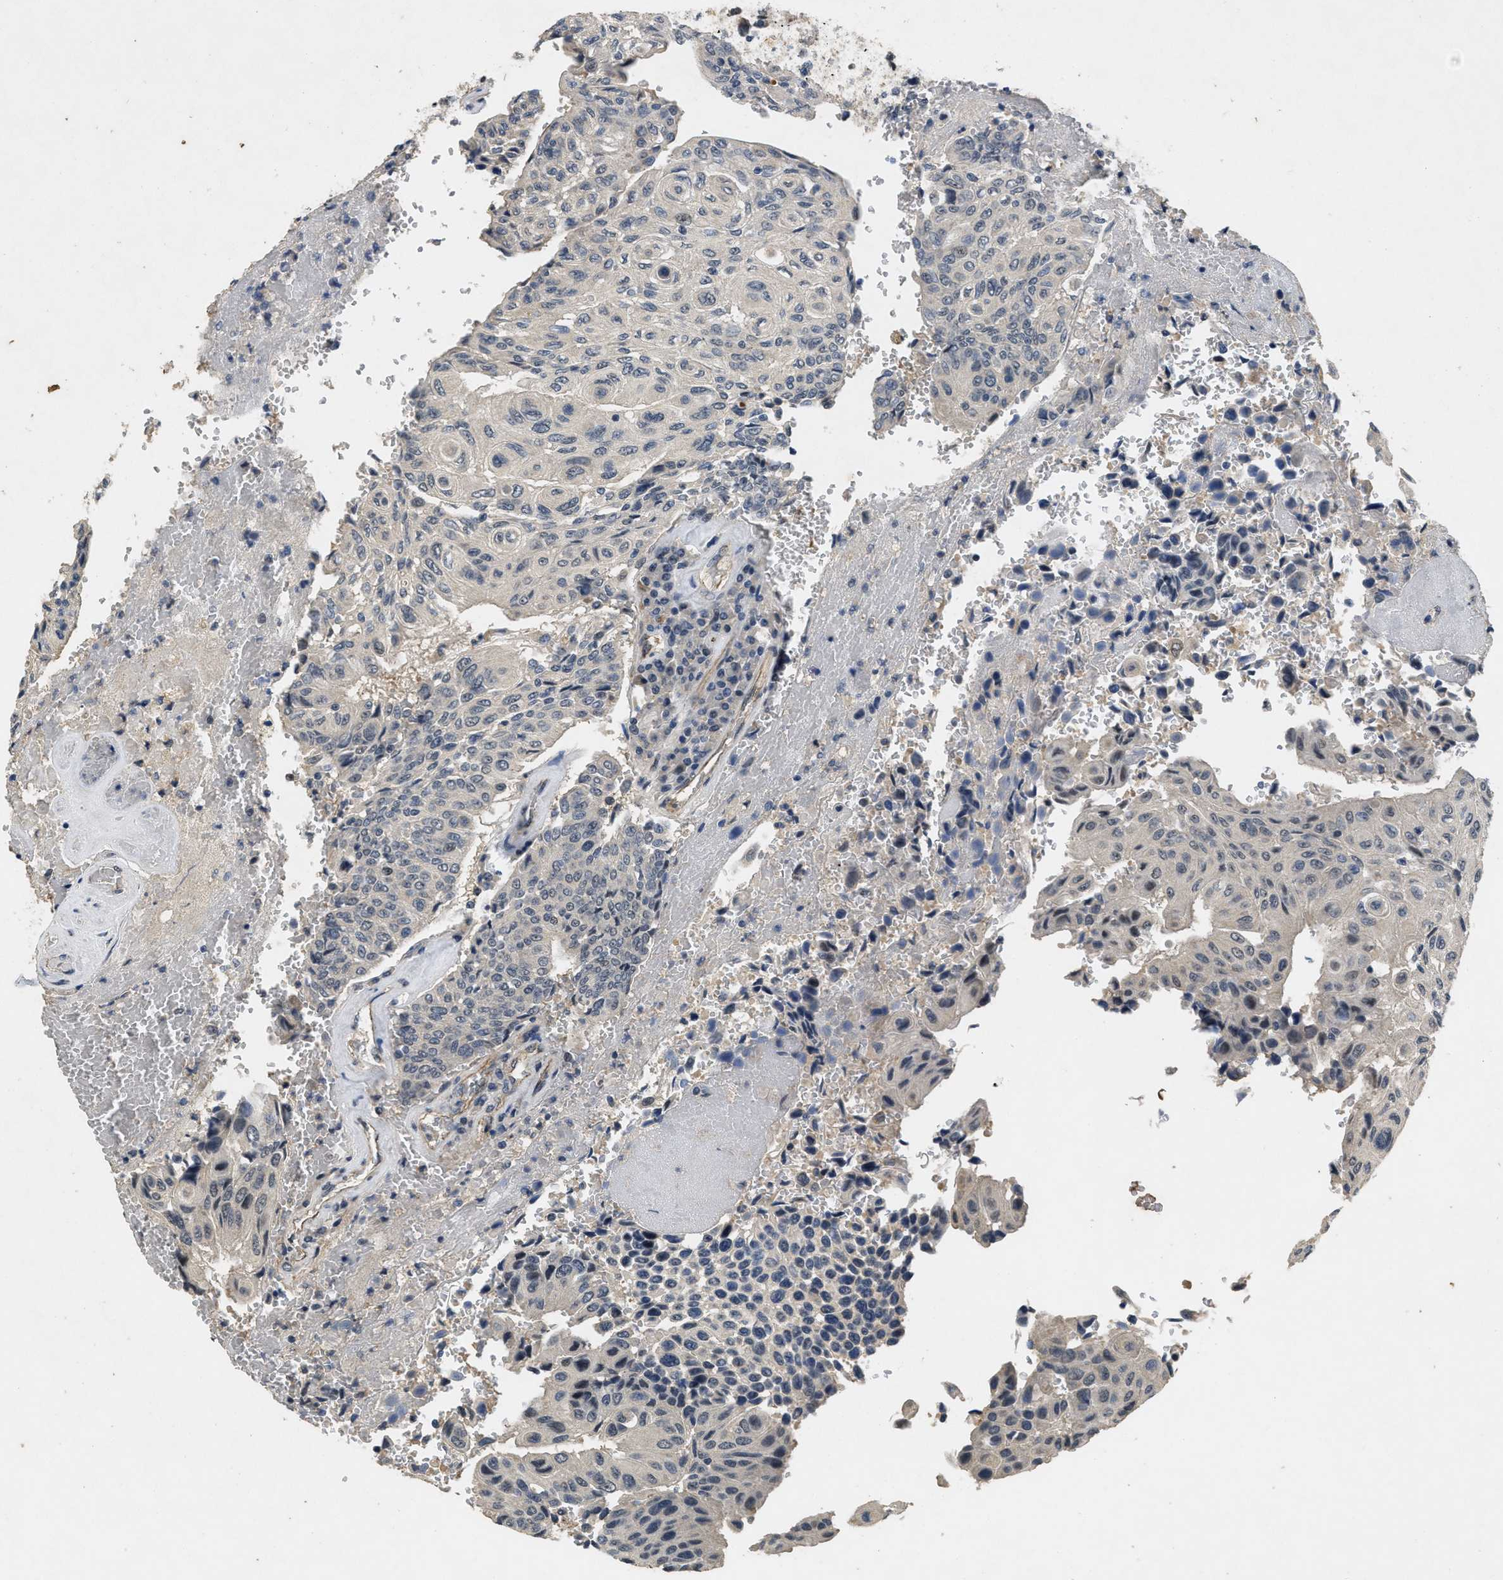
{"staining": {"intensity": "negative", "quantity": "none", "location": "none"}, "tissue": "urothelial cancer", "cell_type": "Tumor cells", "image_type": "cancer", "snomed": [{"axis": "morphology", "description": "Urothelial carcinoma, High grade"}, {"axis": "topography", "description": "Urinary bladder"}], "caption": "The photomicrograph reveals no staining of tumor cells in high-grade urothelial carcinoma.", "gene": "PAPOLG", "patient": {"sex": "male", "age": 66}}